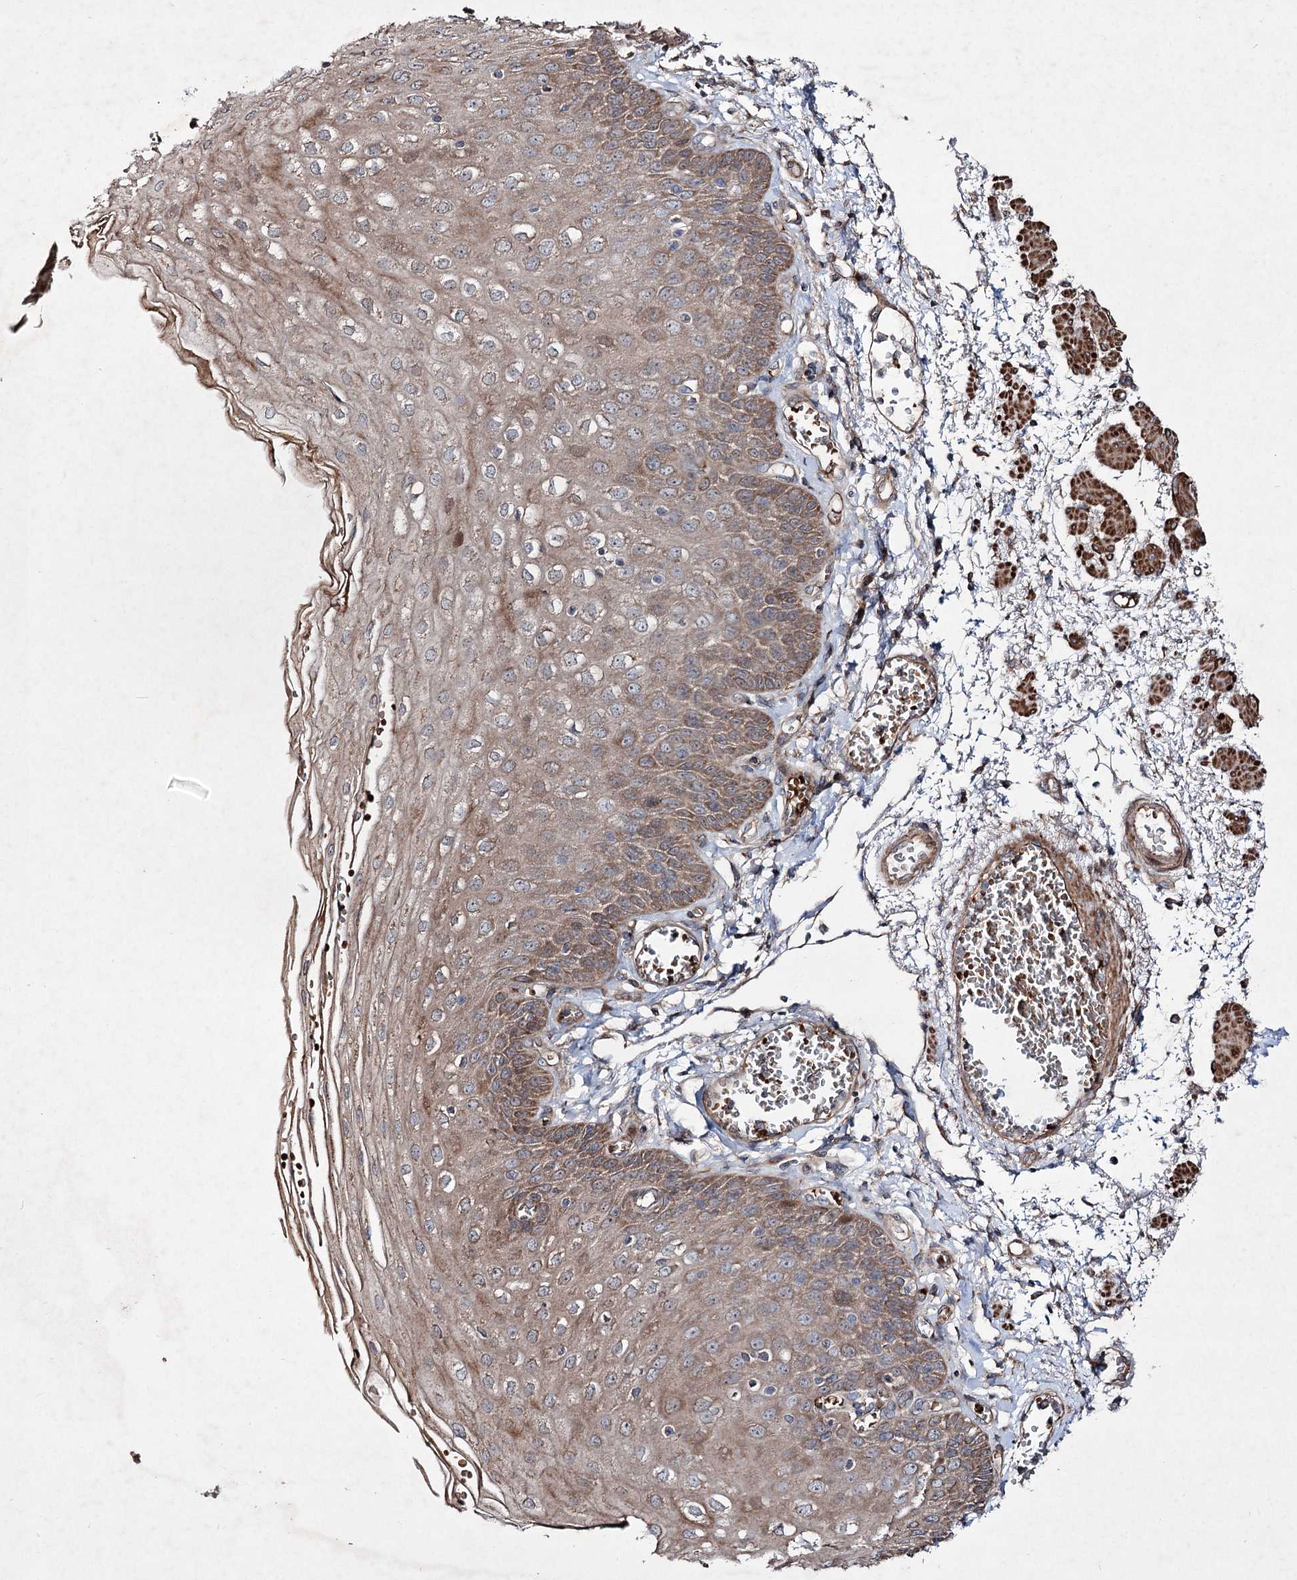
{"staining": {"intensity": "moderate", "quantity": ">75%", "location": "cytoplasmic/membranous"}, "tissue": "esophagus", "cell_type": "Squamous epithelial cells", "image_type": "normal", "snomed": [{"axis": "morphology", "description": "Normal tissue, NOS"}, {"axis": "topography", "description": "Esophagus"}], "caption": "About >75% of squamous epithelial cells in unremarkable esophagus demonstrate moderate cytoplasmic/membranous protein staining as visualized by brown immunohistochemical staining.", "gene": "SERINC5", "patient": {"sex": "male", "age": 81}}